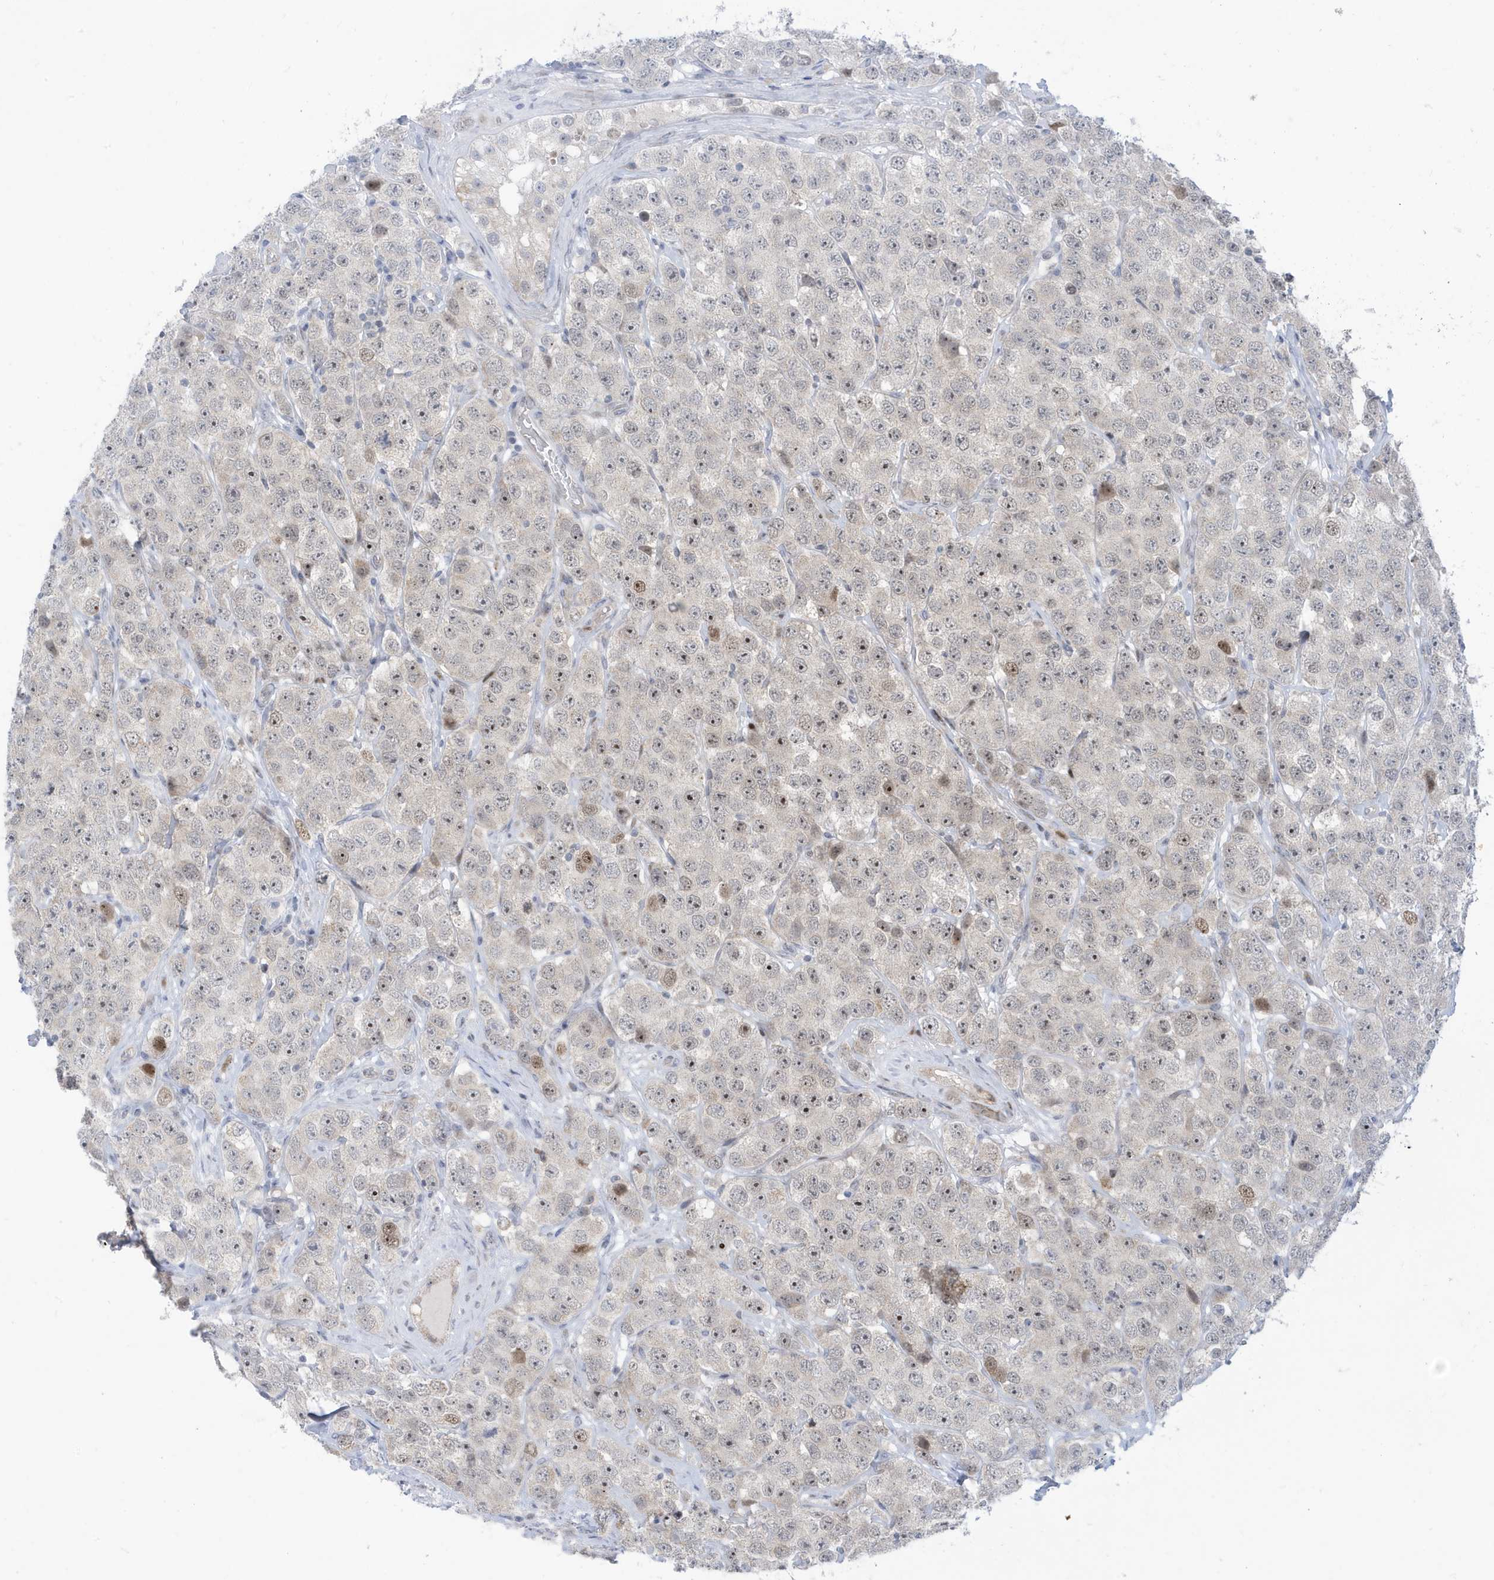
{"staining": {"intensity": "moderate", "quantity": "<25%", "location": "nuclear"}, "tissue": "testis cancer", "cell_type": "Tumor cells", "image_type": "cancer", "snomed": [{"axis": "morphology", "description": "Seminoma, NOS"}, {"axis": "topography", "description": "Testis"}], "caption": "Immunohistochemistry micrograph of human testis cancer (seminoma) stained for a protein (brown), which displays low levels of moderate nuclear positivity in about <25% of tumor cells.", "gene": "FAM9B", "patient": {"sex": "male", "age": 28}}